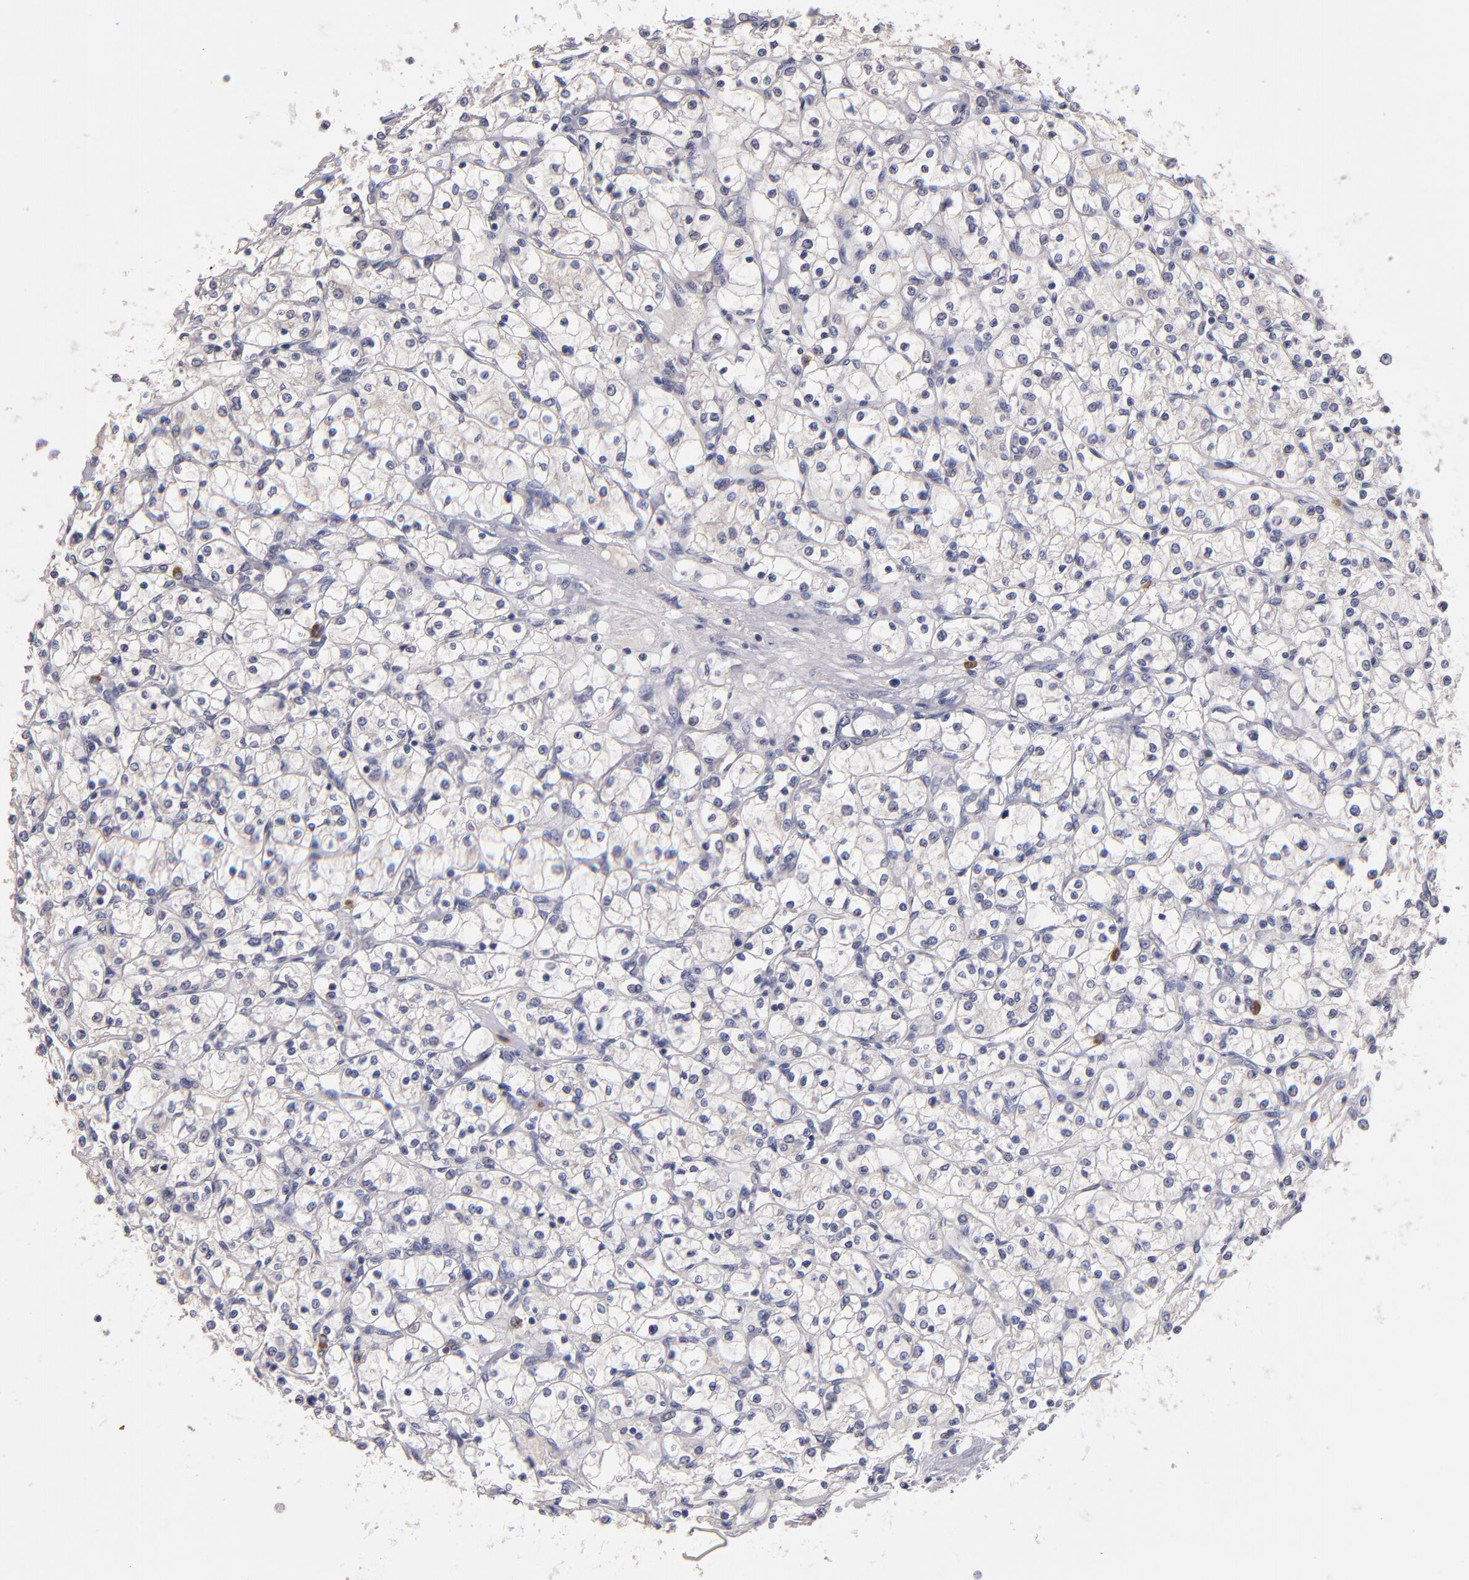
{"staining": {"intensity": "negative", "quantity": "none", "location": "none"}, "tissue": "renal cancer", "cell_type": "Tumor cells", "image_type": "cancer", "snomed": [{"axis": "morphology", "description": "Adenocarcinoma, NOS"}, {"axis": "topography", "description": "Kidney"}], "caption": "Immunohistochemical staining of renal adenocarcinoma reveals no significant expression in tumor cells.", "gene": "MAGEE1", "patient": {"sex": "male", "age": 61}}